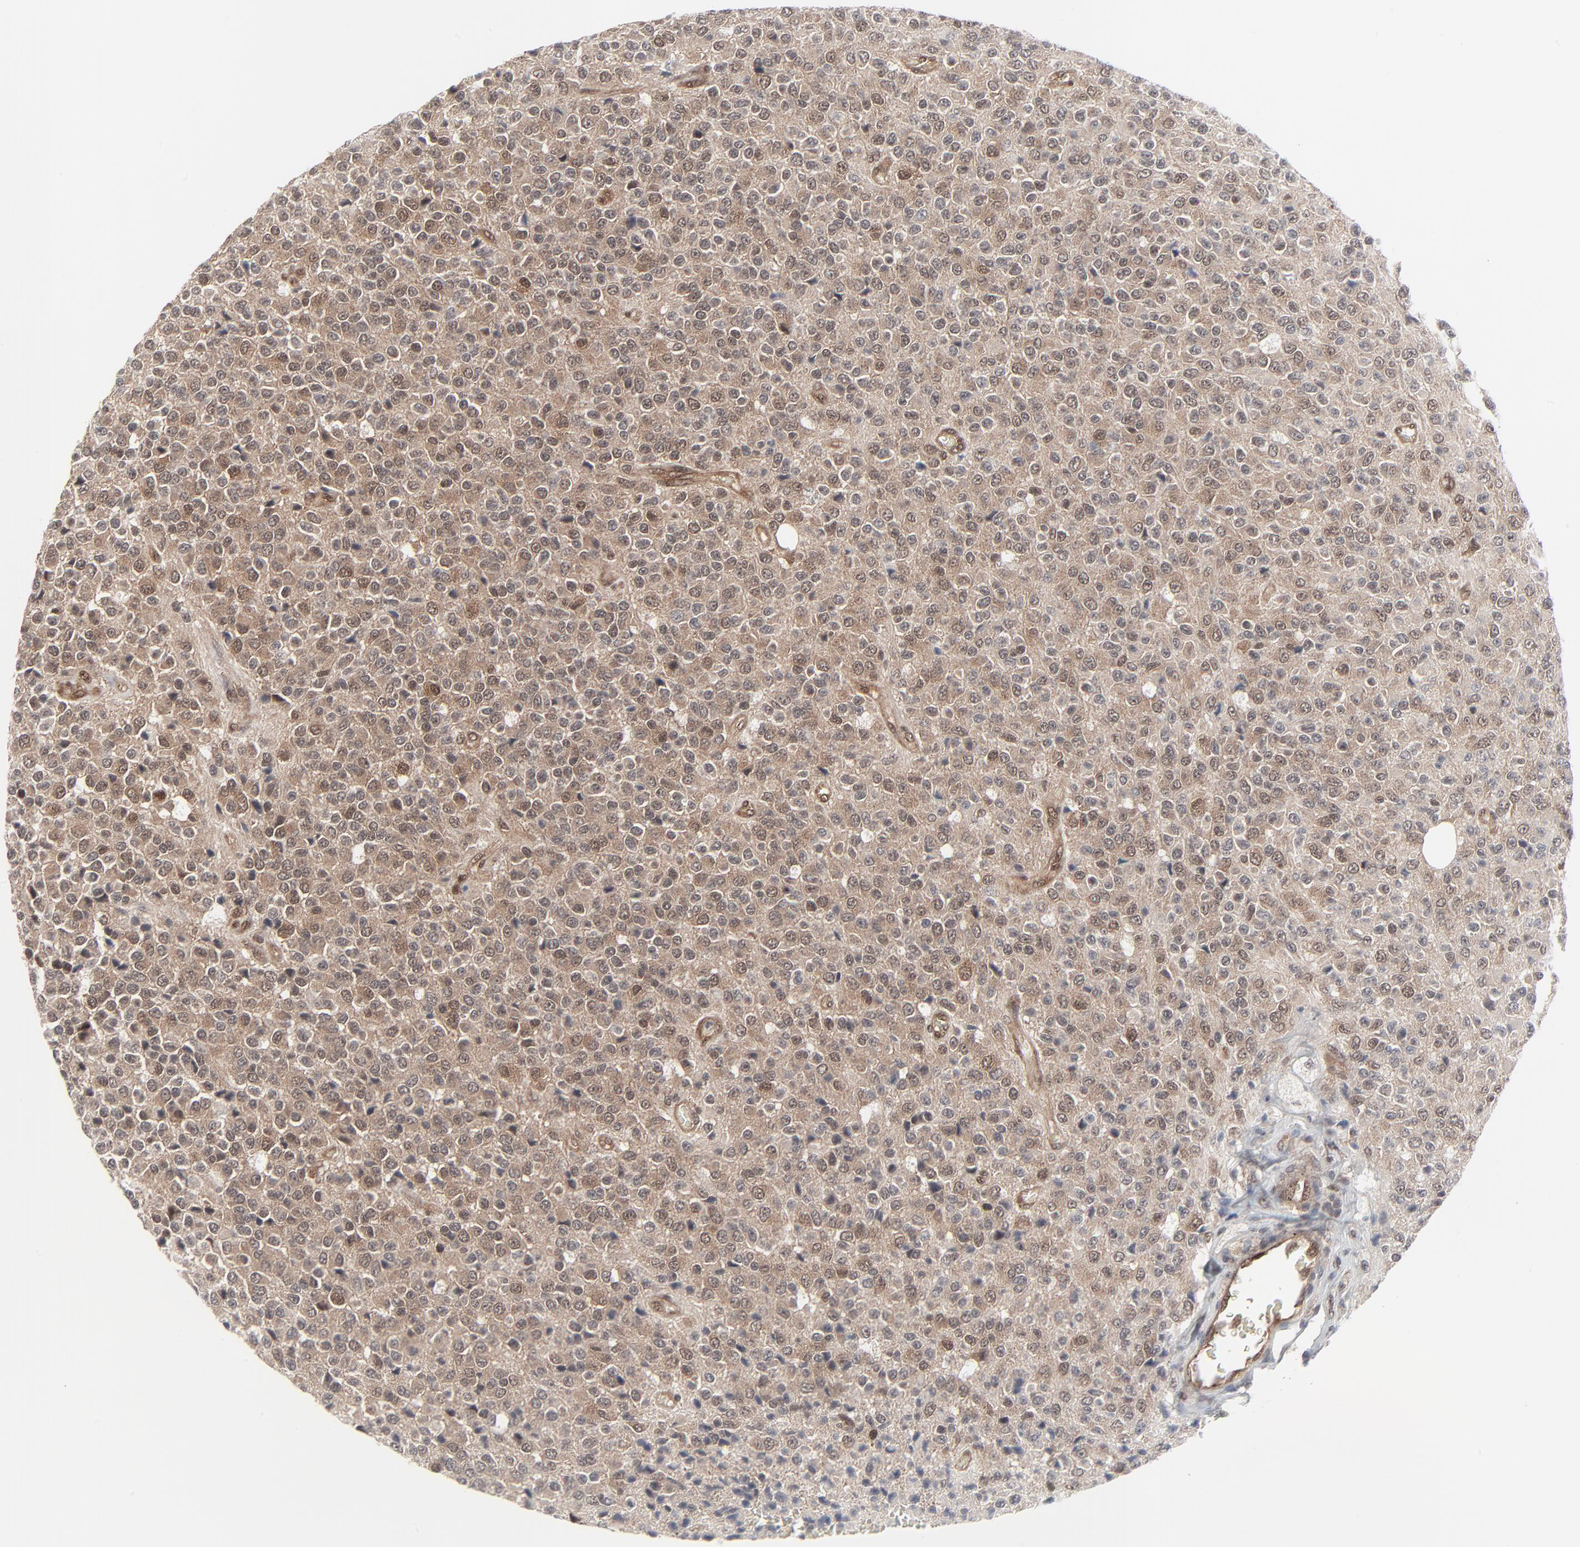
{"staining": {"intensity": "moderate", "quantity": ">75%", "location": "cytoplasmic/membranous,nuclear"}, "tissue": "glioma", "cell_type": "Tumor cells", "image_type": "cancer", "snomed": [{"axis": "morphology", "description": "Glioma, malignant, High grade"}, {"axis": "topography", "description": "pancreas cauda"}], "caption": "Human glioma stained with a brown dye exhibits moderate cytoplasmic/membranous and nuclear positive positivity in approximately >75% of tumor cells.", "gene": "AKT1", "patient": {"sex": "male", "age": 60}}